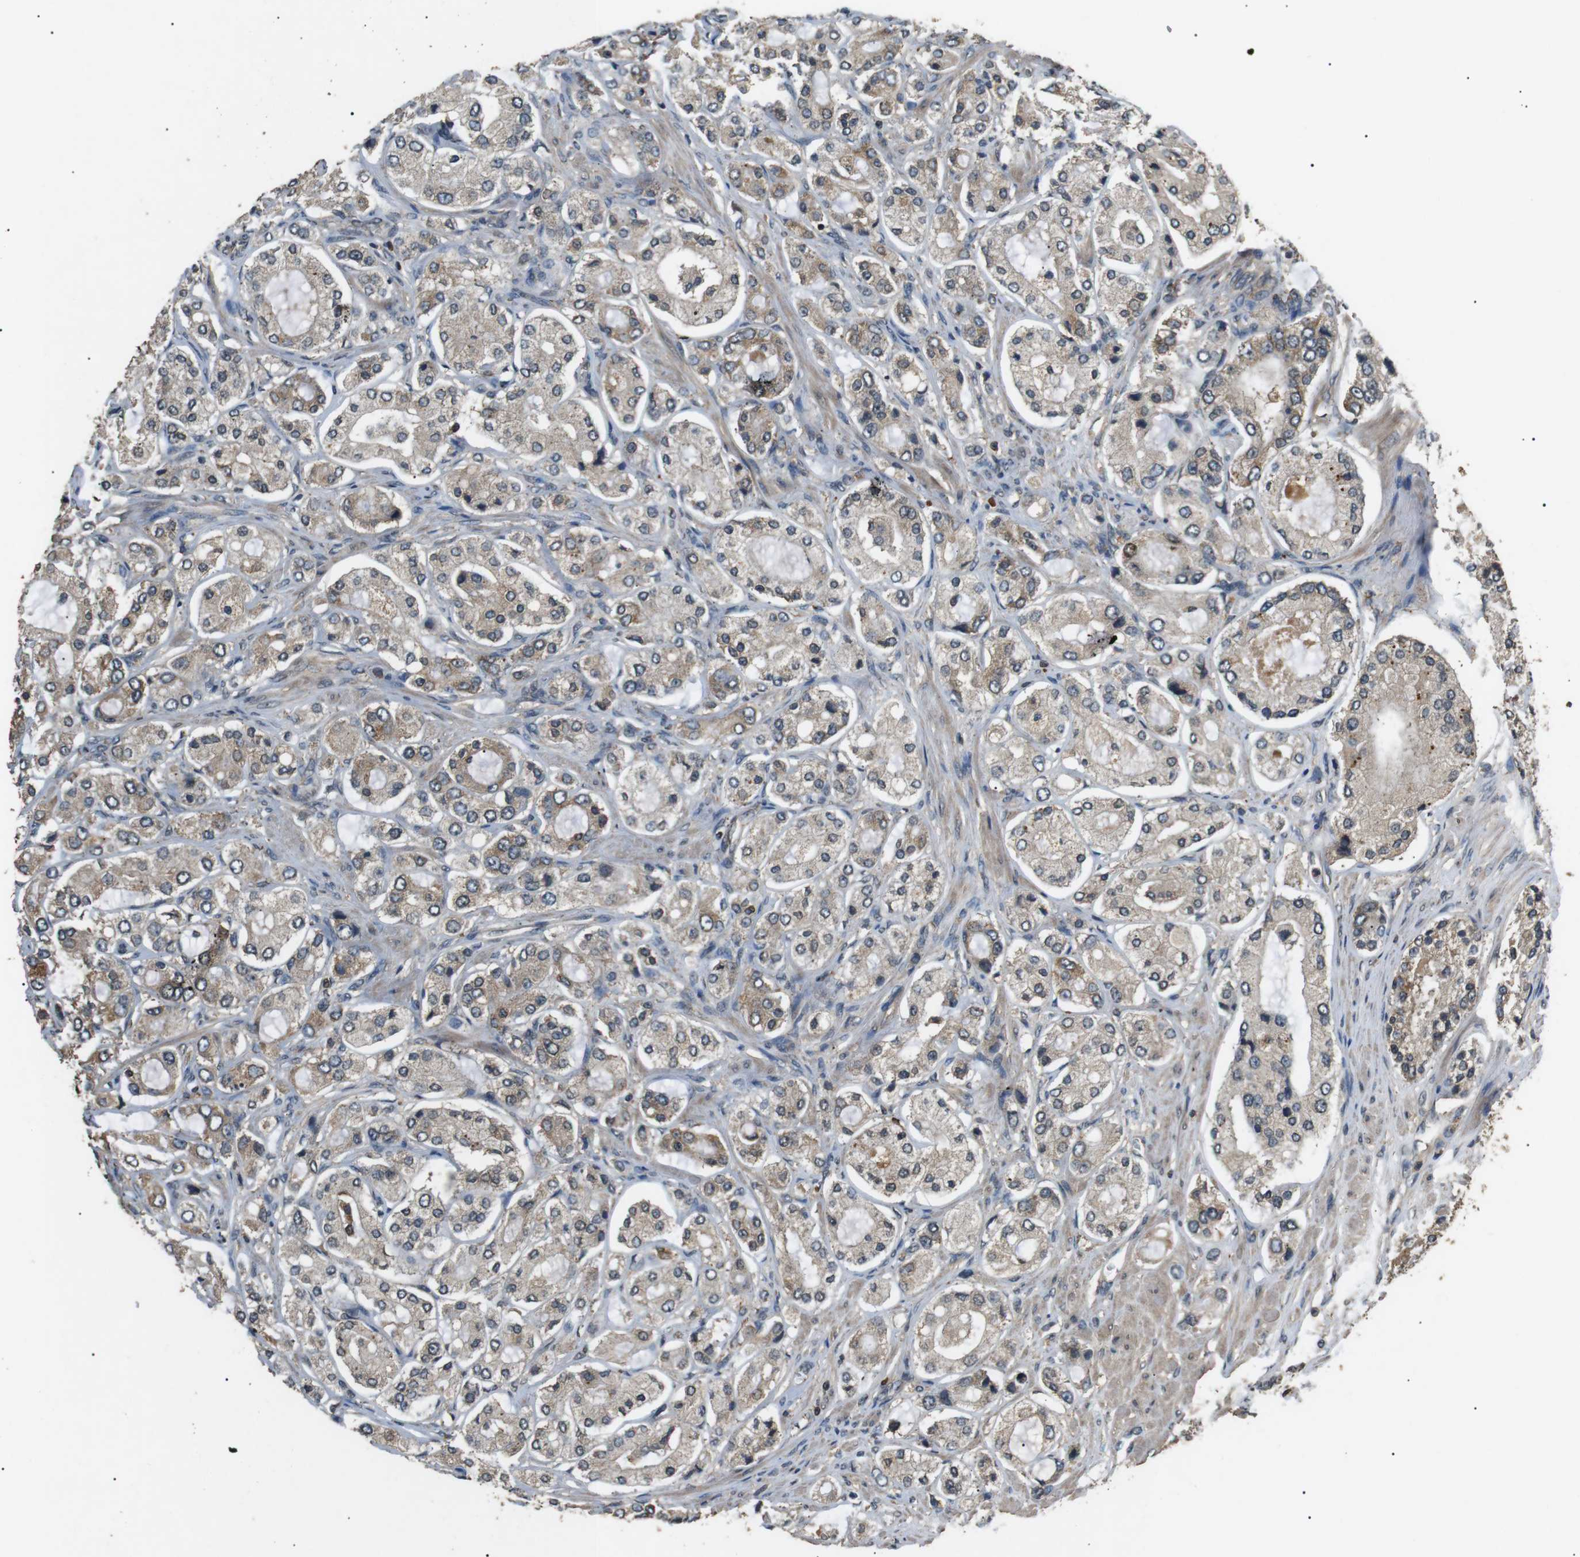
{"staining": {"intensity": "moderate", "quantity": ">75%", "location": "cytoplasmic/membranous"}, "tissue": "prostate cancer", "cell_type": "Tumor cells", "image_type": "cancer", "snomed": [{"axis": "morphology", "description": "Adenocarcinoma, High grade"}, {"axis": "topography", "description": "Prostate"}], "caption": "Moderate cytoplasmic/membranous staining for a protein is appreciated in about >75% of tumor cells of prostate cancer using immunohistochemistry (IHC).", "gene": "TBC1D15", "patient": {"sex": "male", "age": 65}}